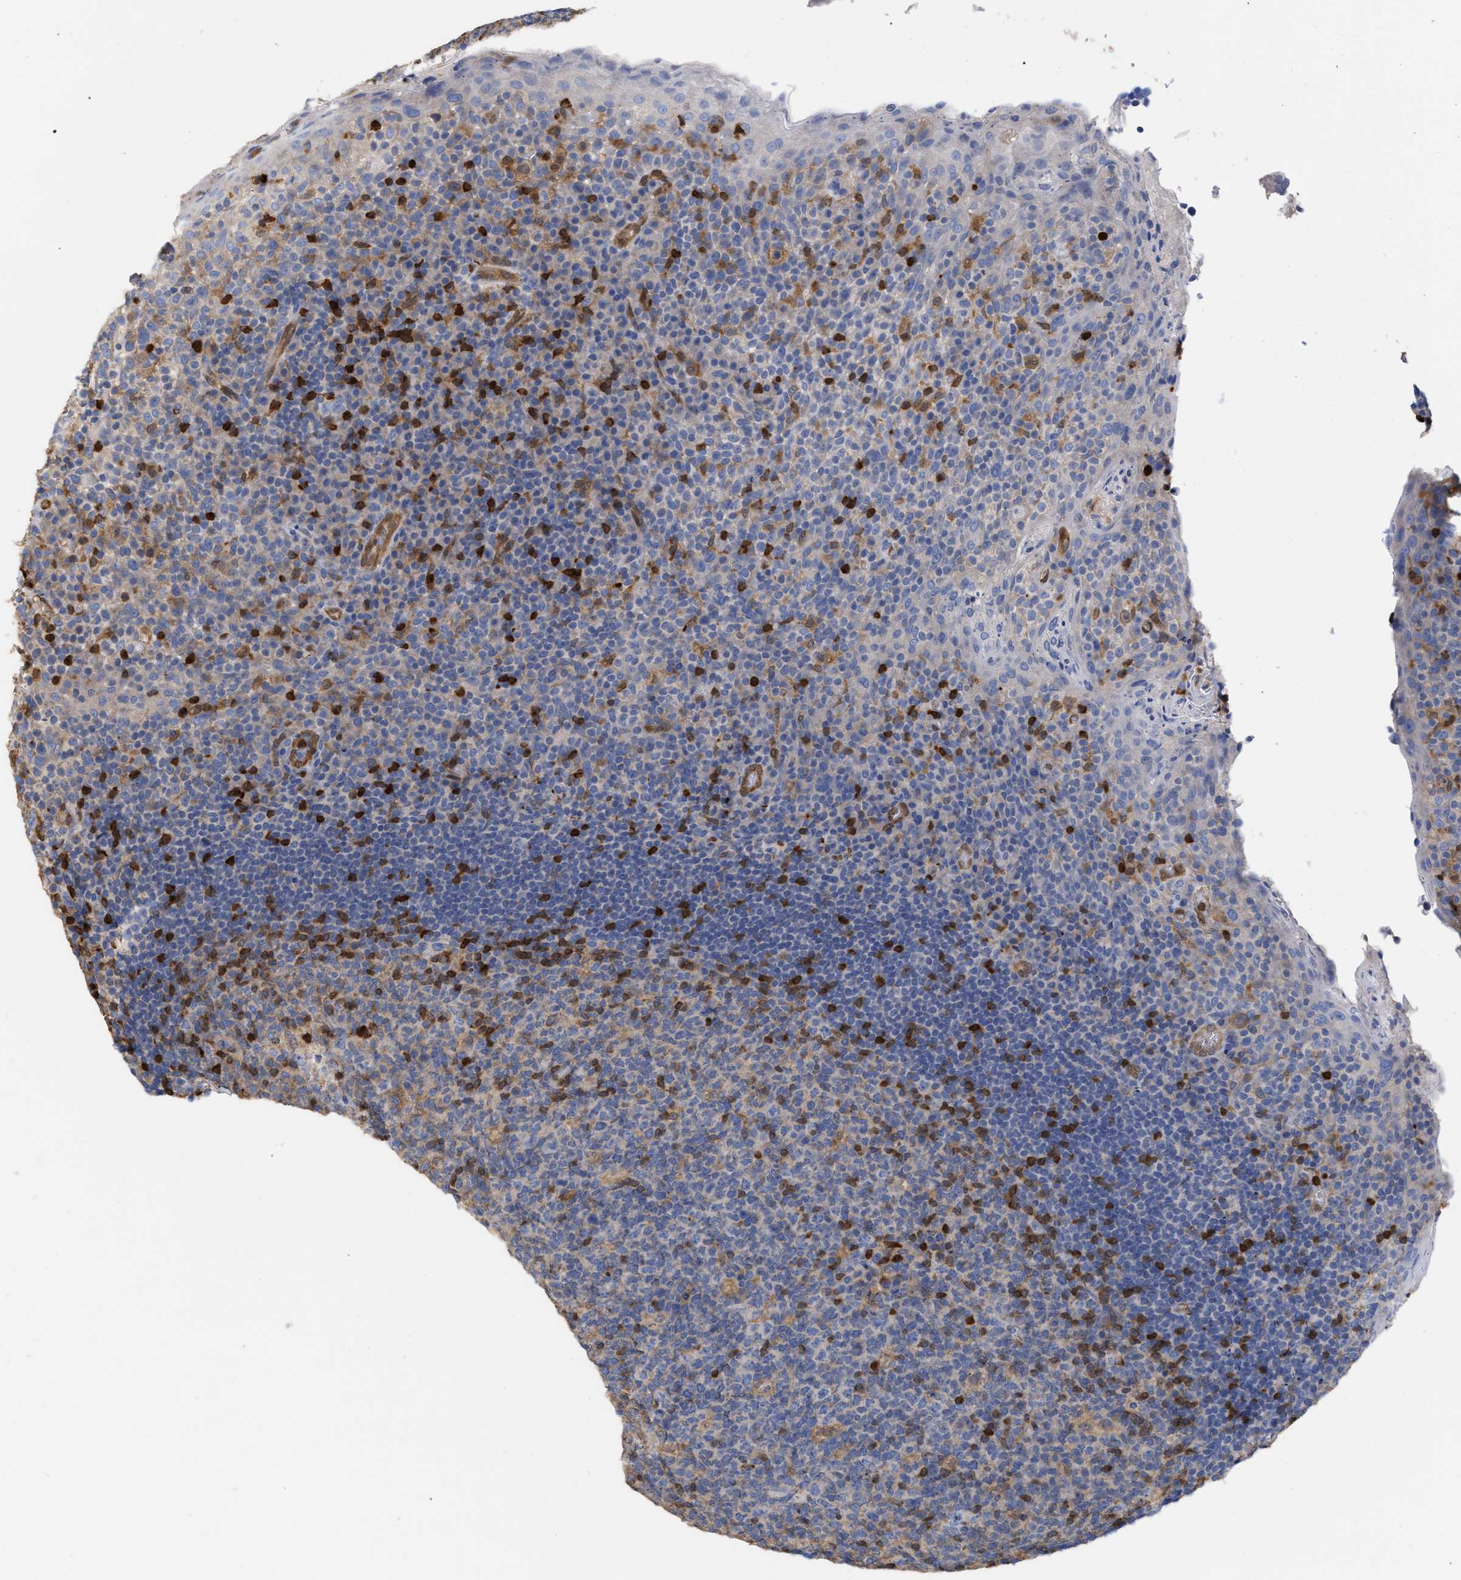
{"staining": {"intensity": "moderate", "quantity": "25%-75%", "location": "cytoplasmic/membranous,nuclear"}, "tissue": "tonsil", "cell_type": "Germinal center cells", "image_type": "normal", "snomed": [{"axis": "morphology", "description": "Normal tissue, NOS"}, {"axis": "topography", "description": "Tonsil"}], "caption": "Brown immunohistochemical staining in normal tonsil reveals moderate cytoplasmic/membranous,nuclear expression in about 25%-75% of germinal center cells.", "gene": "GIMAP4", "patient": {"sex": "male", "age": 17}}